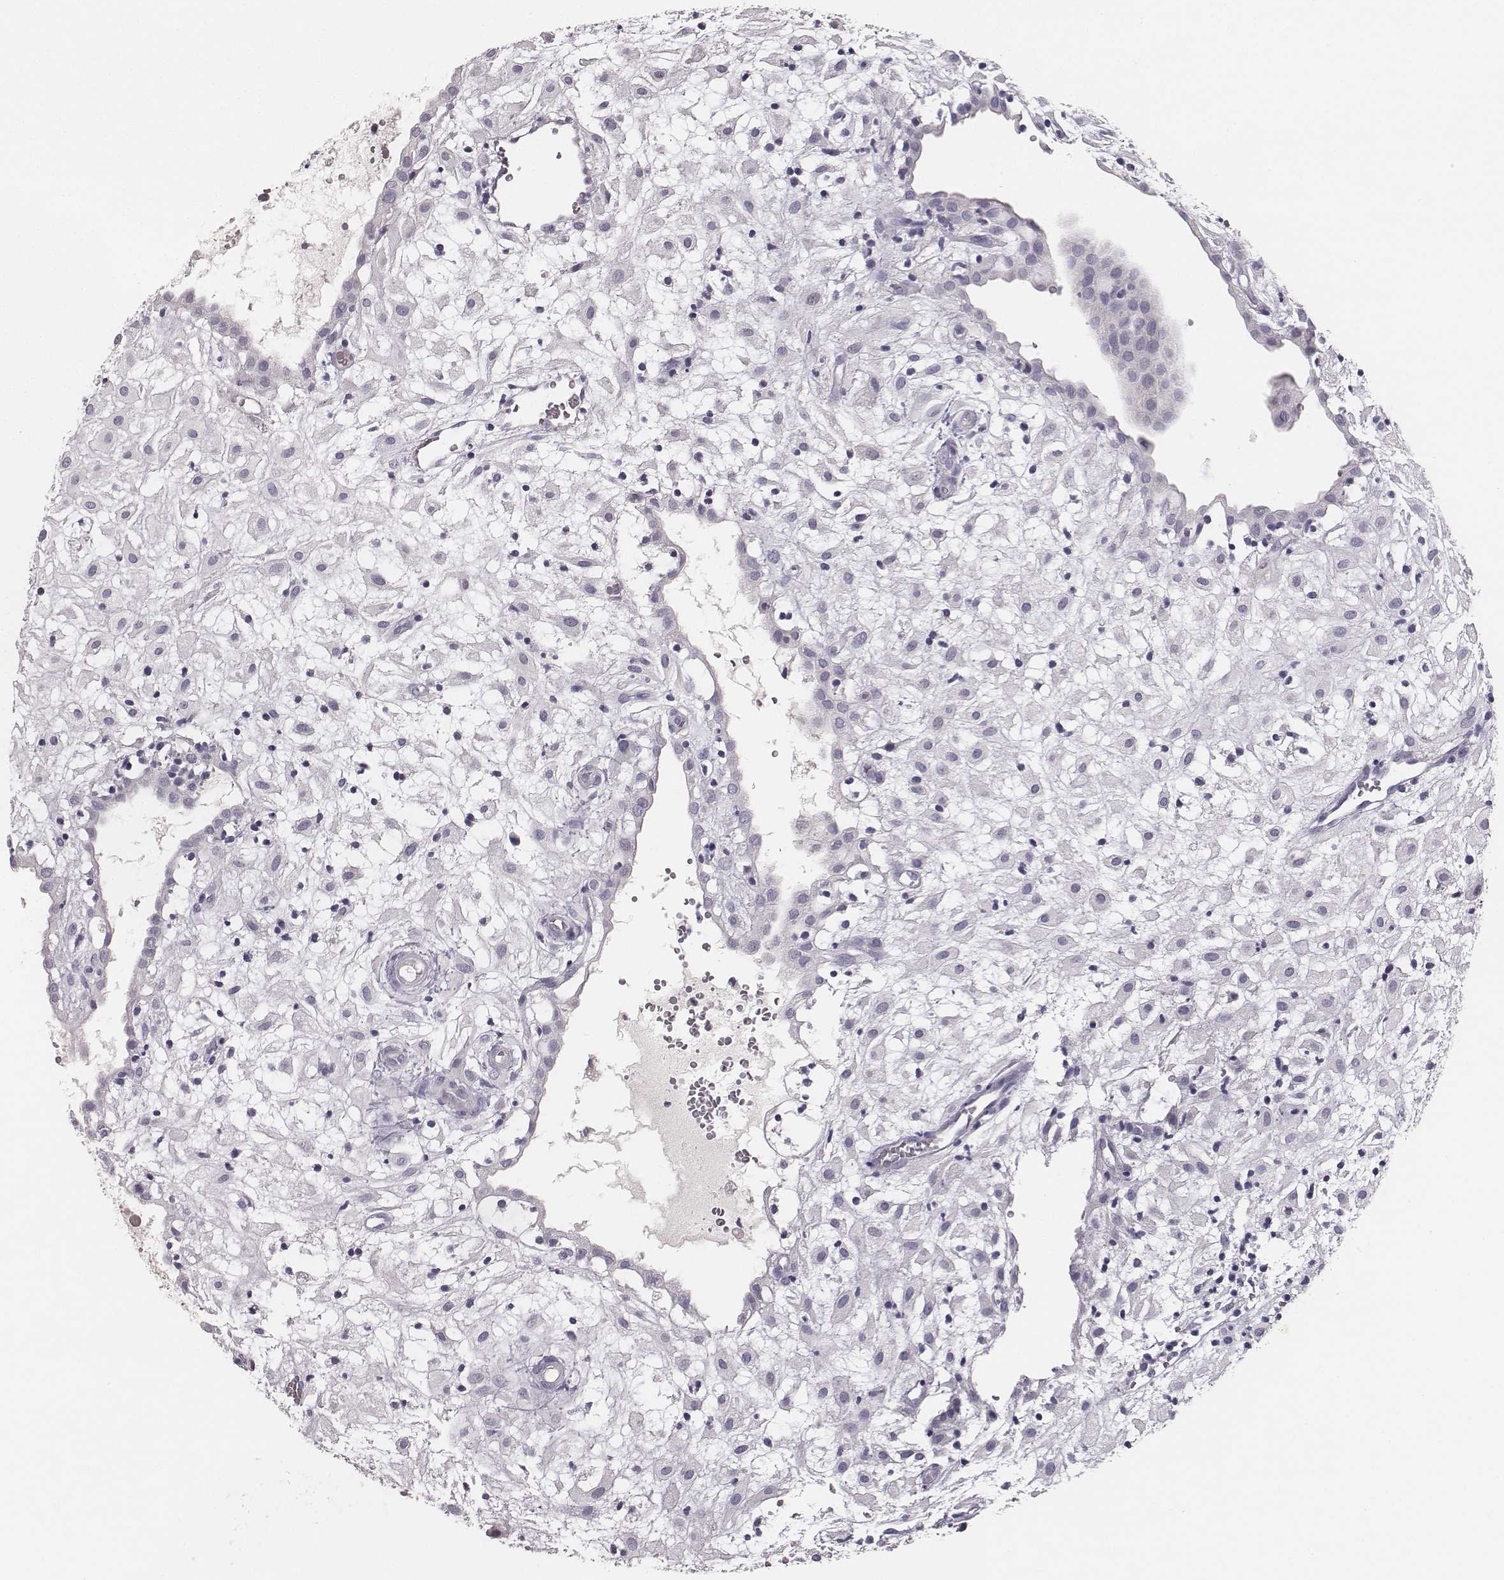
{"staining": {"intensity": "negative", "quantity": "none", "location": "none"}, "tissue": "placenta", "cell_type": "Decidual cells", "image_type": "normal", "snomed": [{"axis": "morphology", "description": "Normal tissue, NOS"}, {"axis": "topography", "description": "Placenta"}], "caption": "IHC of unremarkable placenta reveals no positivity in decidual cells. (DAB immunohistochemistry visualized using brightfield microscopy, high magnification).", "gene": "MYH6", "patient": {"sex": "female", "age": 24}}